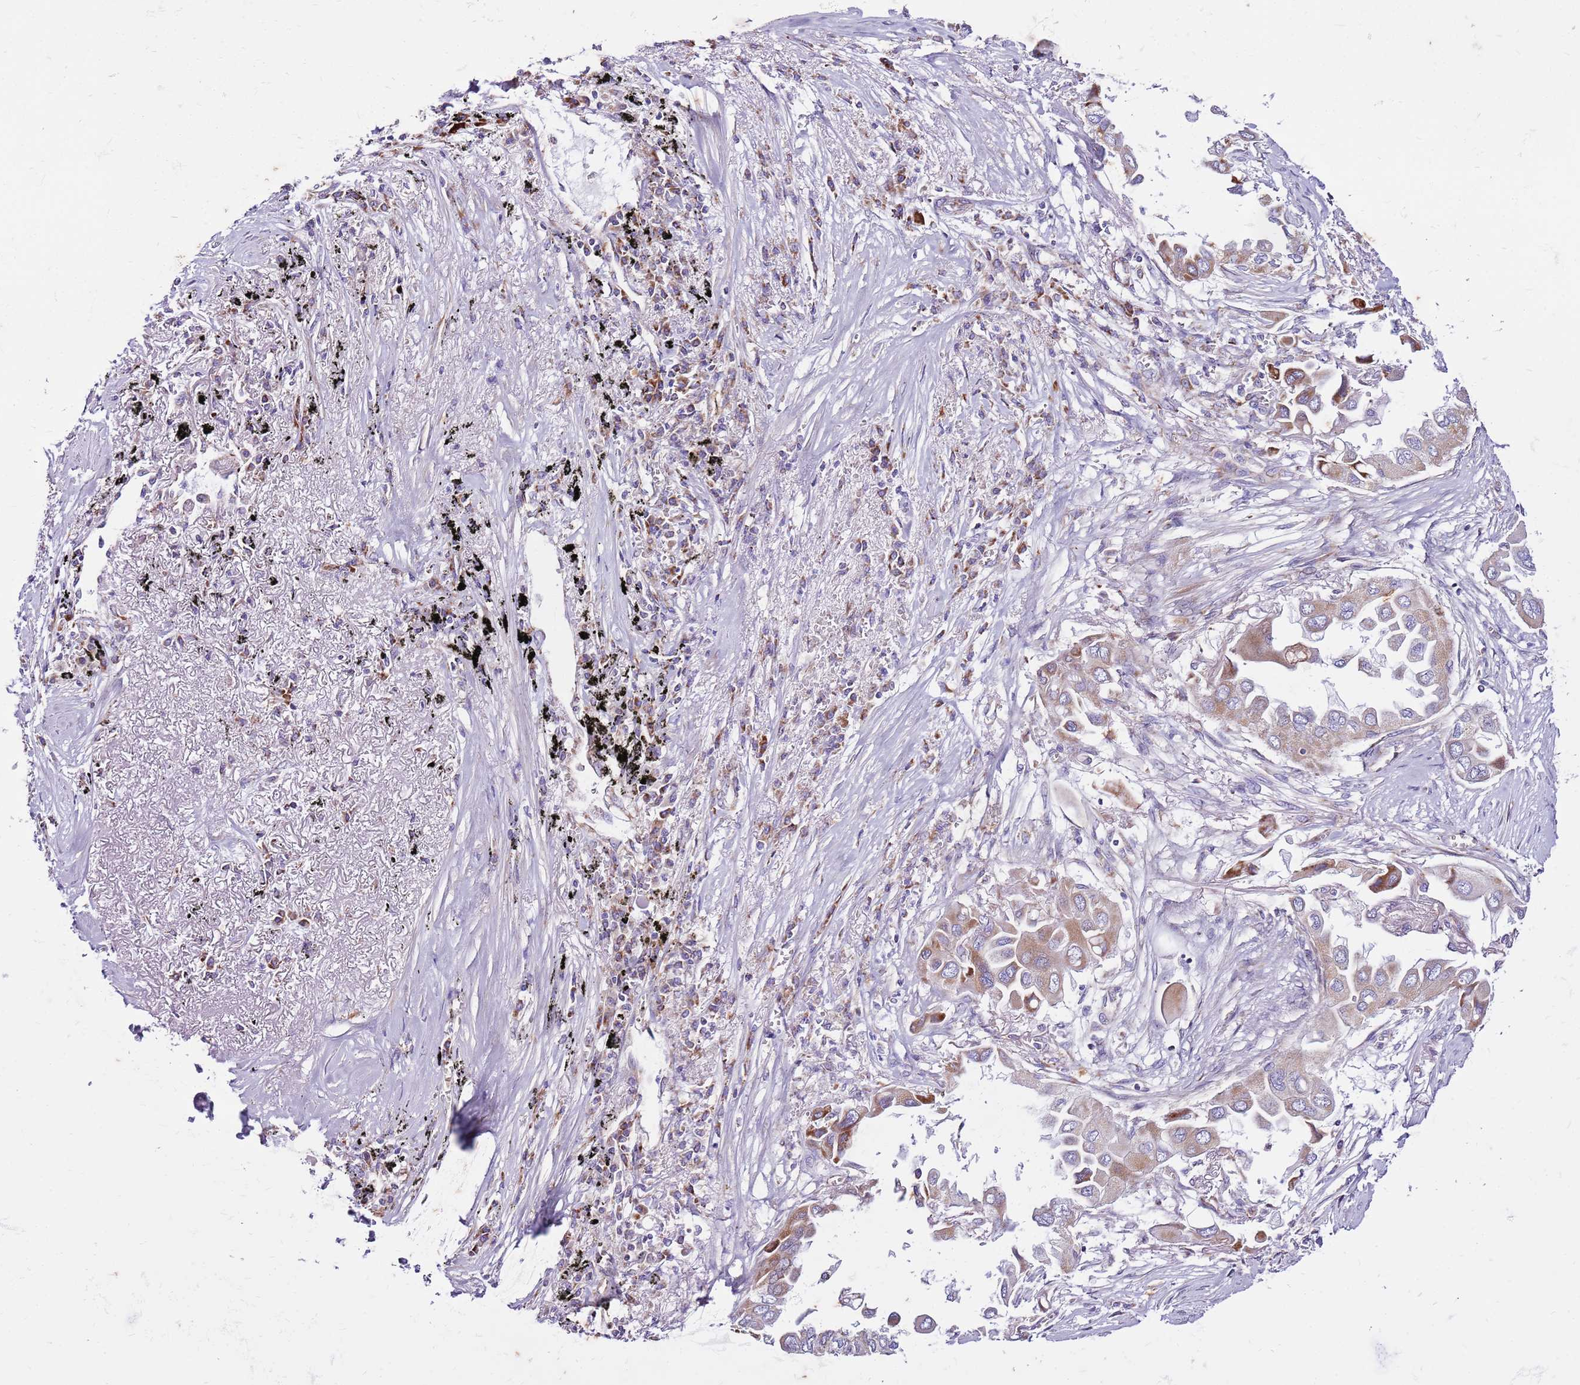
{"staining": {"intensity": "moderate", "quantity": ">75%", "location": "cytoplasmic/membranous"}, "tissue": "lung cancer", "cell_type": "Tumor cells", "image_type": "cancer", "snomed": [{"axis": "morphology", "description": "Adenocarcinoma, NOS"}, {"axis": "topography", "description": "Lung"}], "caption": "There is medium levels of moderate cytoplasmic/membranous staining in tumor cells of lung cancer (adenocarcinoma), as demonstrated by immunohistochemical staining (brown color).", "gene": "HECTD4", "patient": {"sex": "female", "age": 76}}